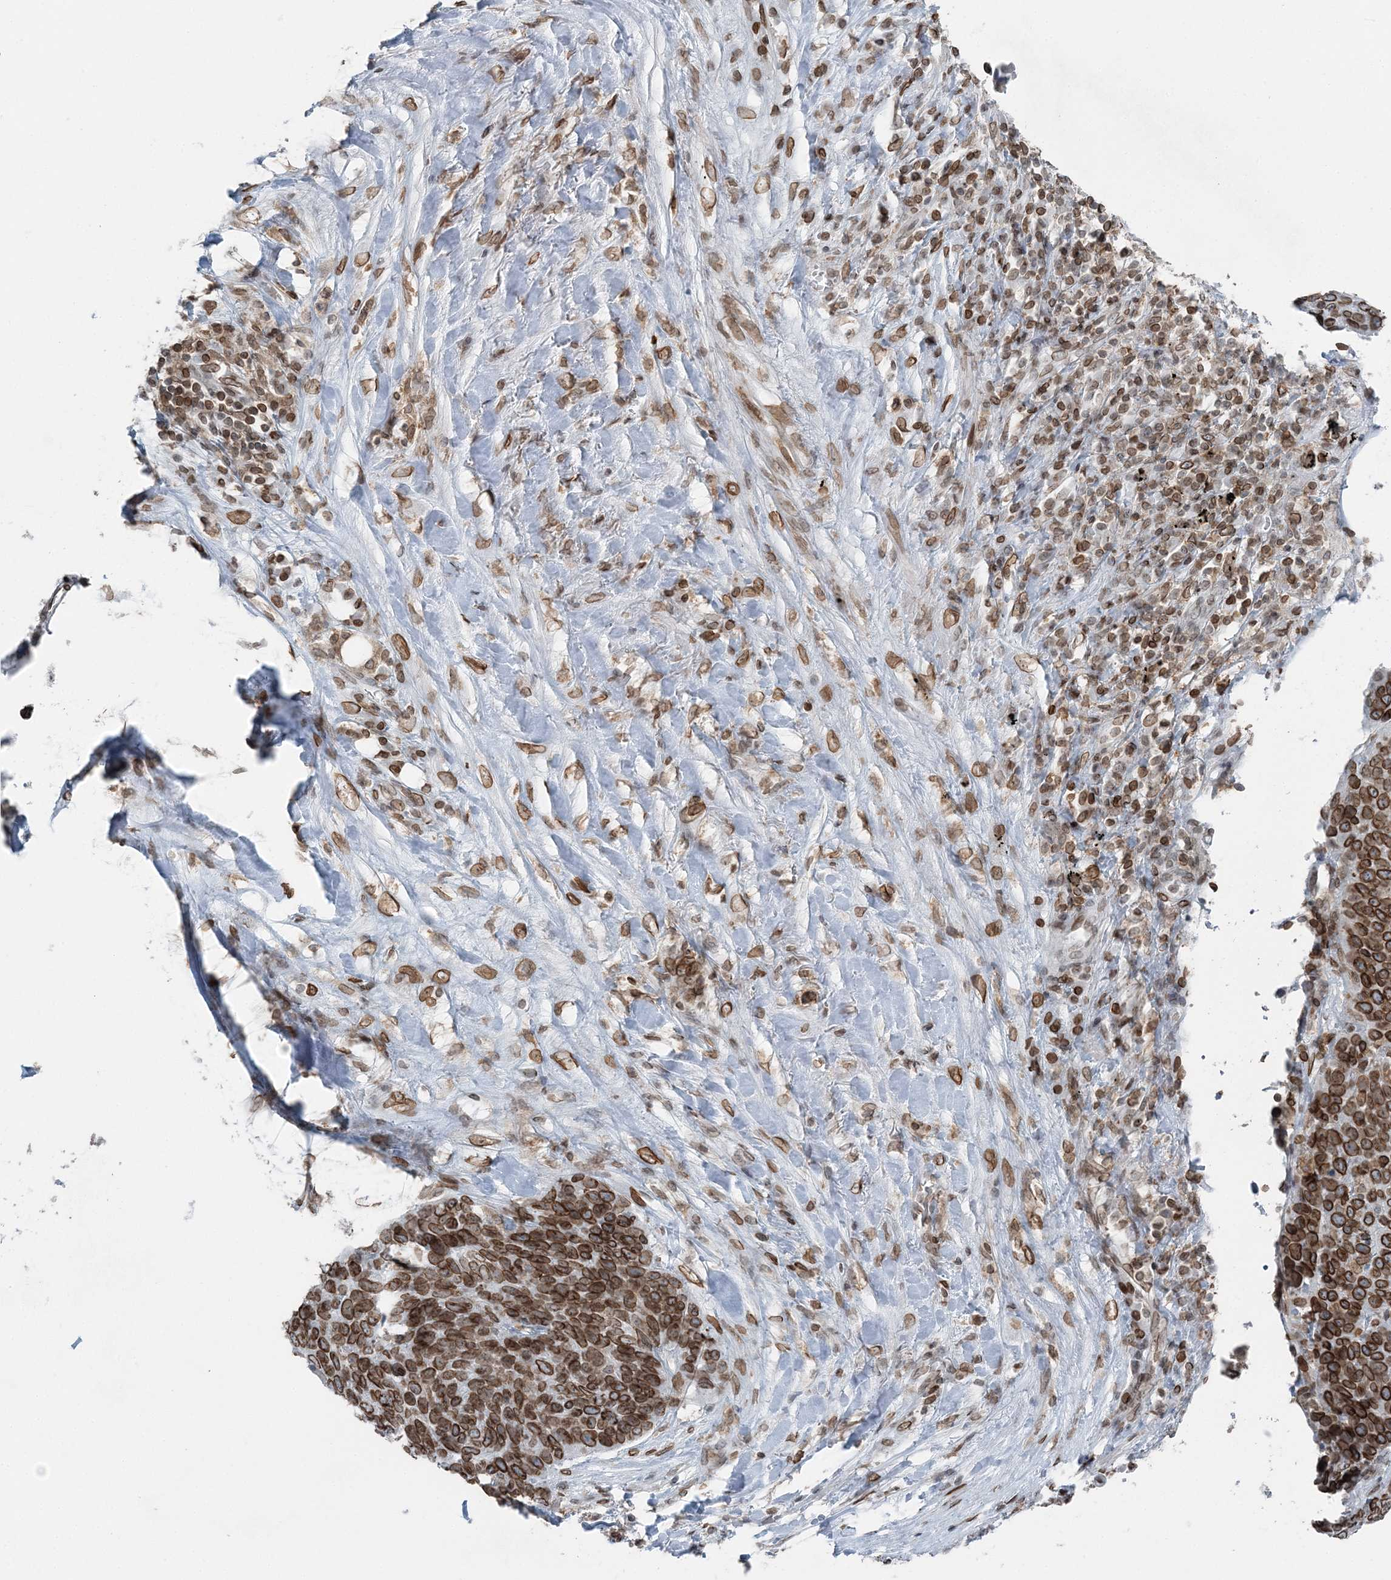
{"staining": {"intensity": "moderate", "quantity": ">75%", "location": "cytoplasmic/membranous,nuclear"}, "tissue": "lung cancer", "cell_type": "Tumor cells", "image_type": "cancer", "snomed": [{"axis": "morphology", "description": "Squamous cell carcinoma, NOS"}, {"axis": "topography", "description": "Lung"}], "caption": "Lung cancer (squamous cell carcinoma) was stained to show a protein in brown. There is medium levels of moderate cytoplasmic/membranous and nuclear expression in about >75% of tumor cells.", "gene": "GJD4", "patient": {"sex": "male", "age": 66}}